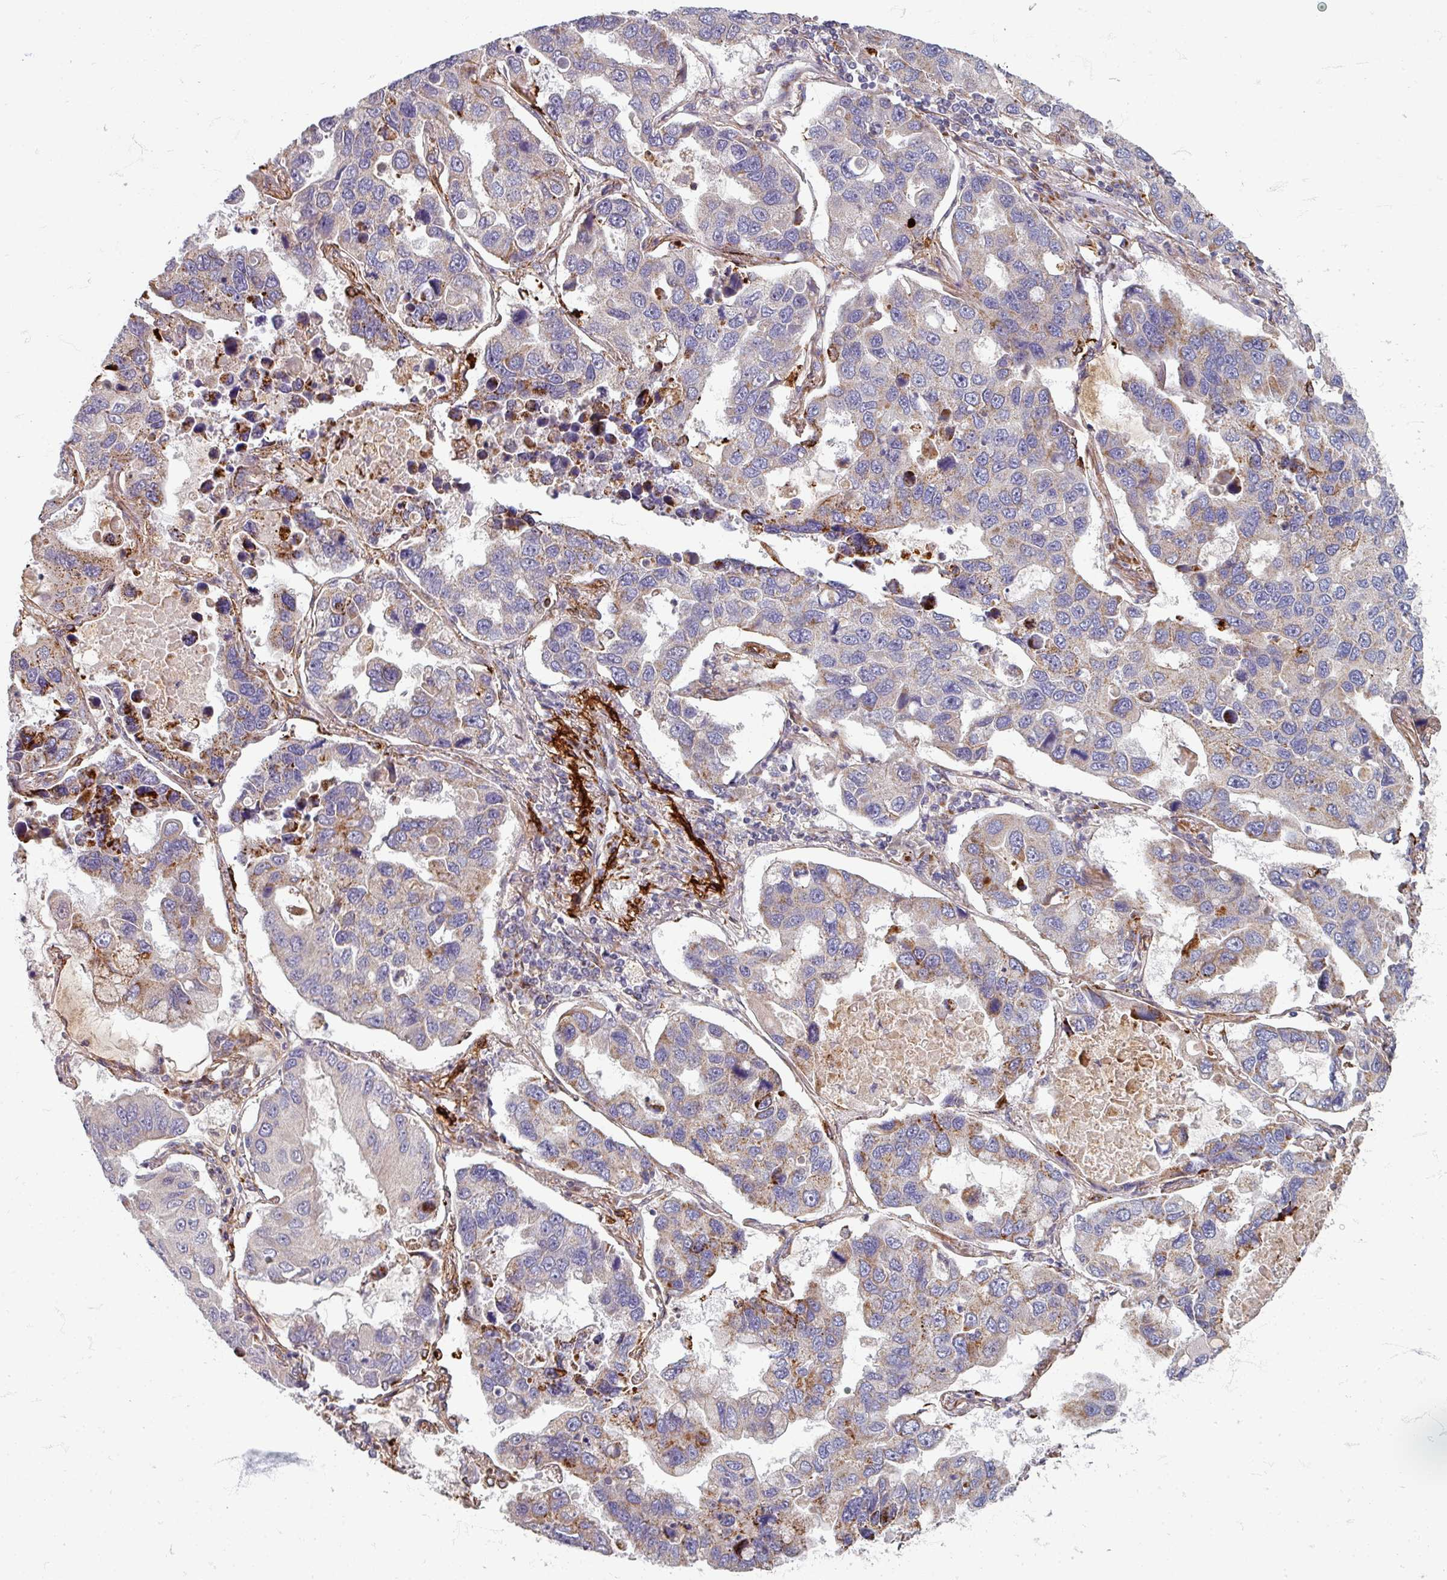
{"staining": {"intensity": "moderate", "quantity": "<25%", "location": "cytoplasmic/membranous"}, "tissue": "lung cancer", "cell_type": "Tumor cells", "image_type": "cancer", "snomed": [{"axis": "morphology", "description": "Adenocarcinoma, NOS"}, {"axis": "topography", "description": "Lung"}], "caption": "The photomicrograph exhibits immunohistochemical staining of lung cancer. There is moderate cytoplasmic/membranous staining is appreciated in about <25% of tumor cells.", "gene": "GABARAPL1", "patient": {"sex": "male", "age": 64}}